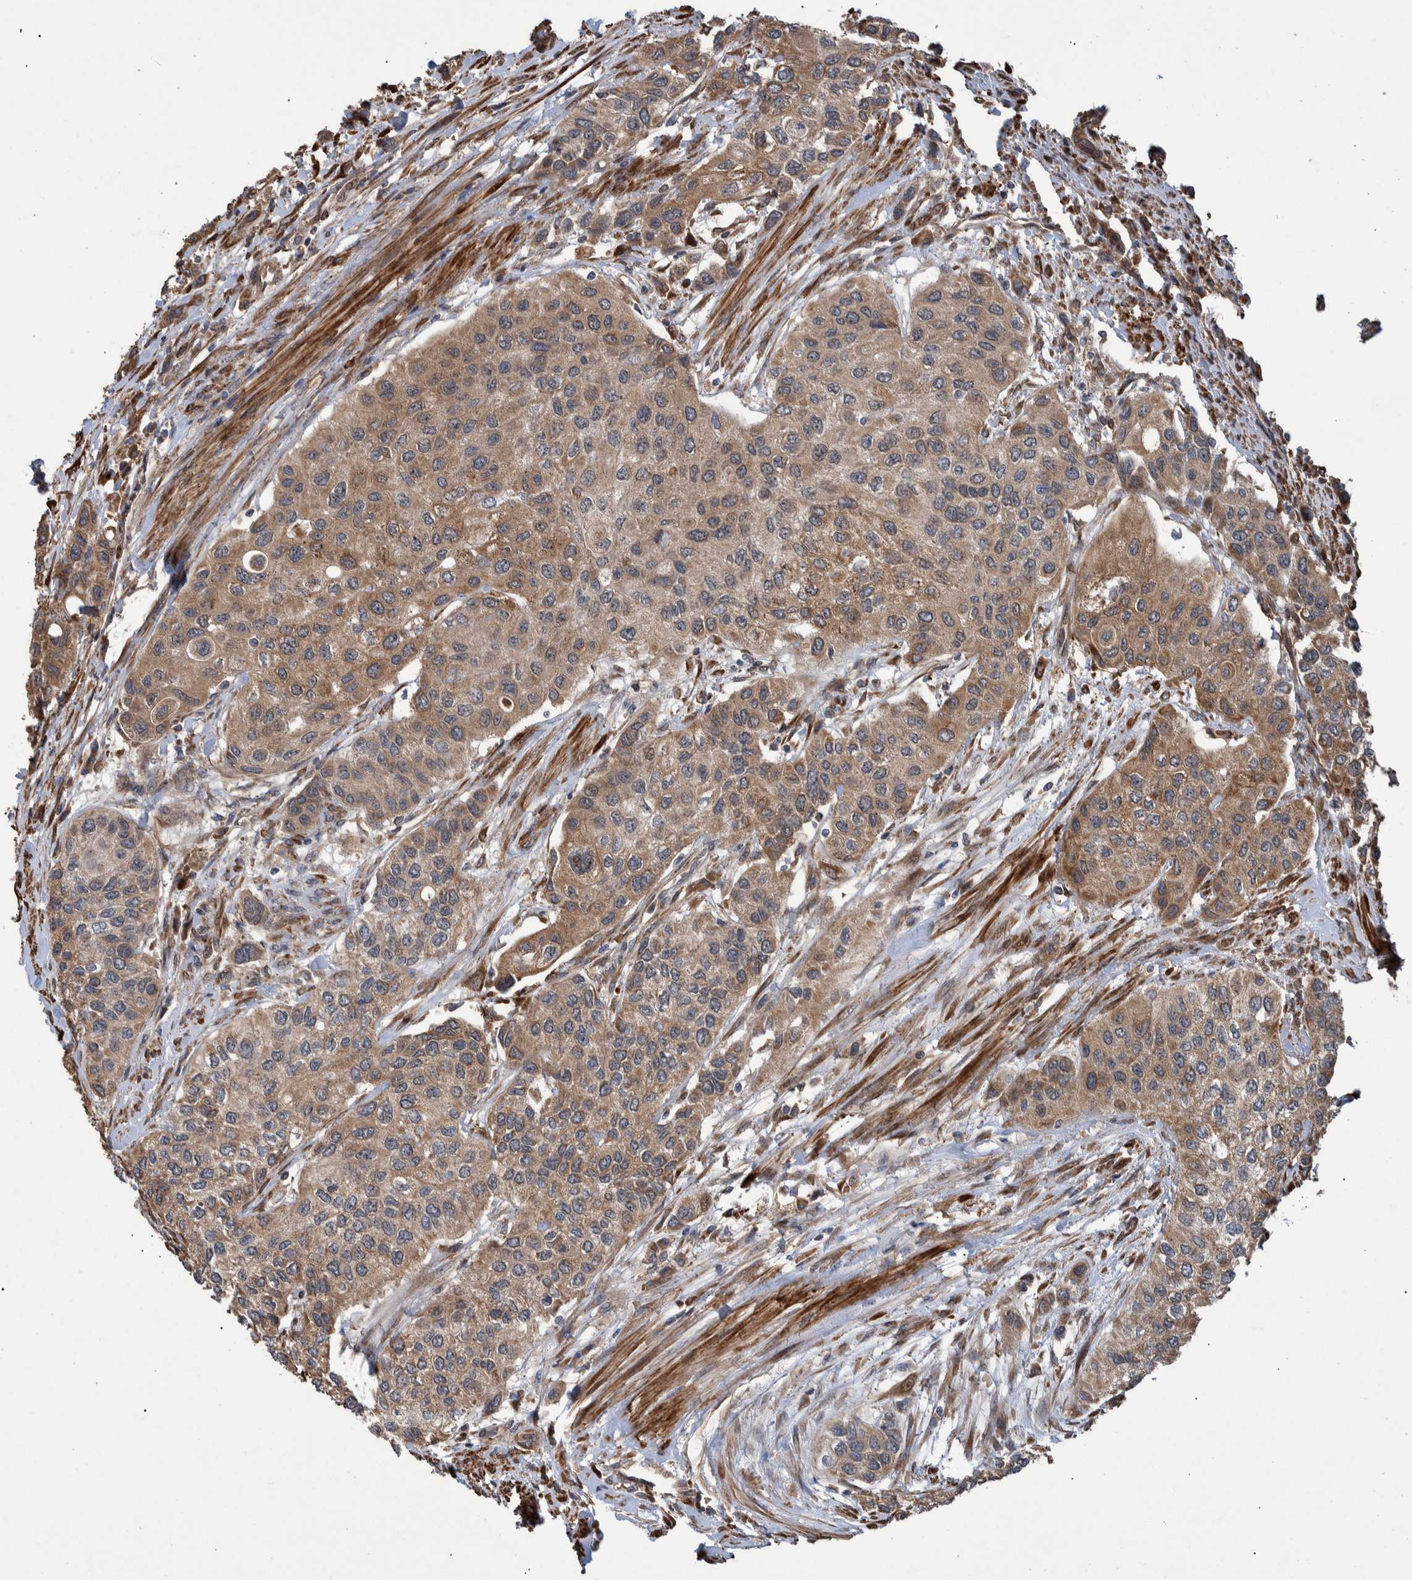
{"staining": {"intensity": "weak", "quantity": ">75%", "location": "cytoplasmic/membranous,nuclear"}, "tissue": "urothelial cancer", "cell_type": "Tumor cells", "image_type": "cancer", "snomed": [{"axis": "morphology", "description": "Urothelial carcinoma, High grade"}, {"axis": "topography", "description": "Urinary bladder"}], "caption": "Protein analysis of urothelial cancer tissue exhibits weak cytoplasmic/membranous and nuclear expression in about >75% of tumor cells. The protein is stained brown, and the nuclei are stained in blue (DAB IHC with brightfield microscopy, high magnification).", "gene": "B3GNTL1", "patient": {"sex": "female", "age": 56}}